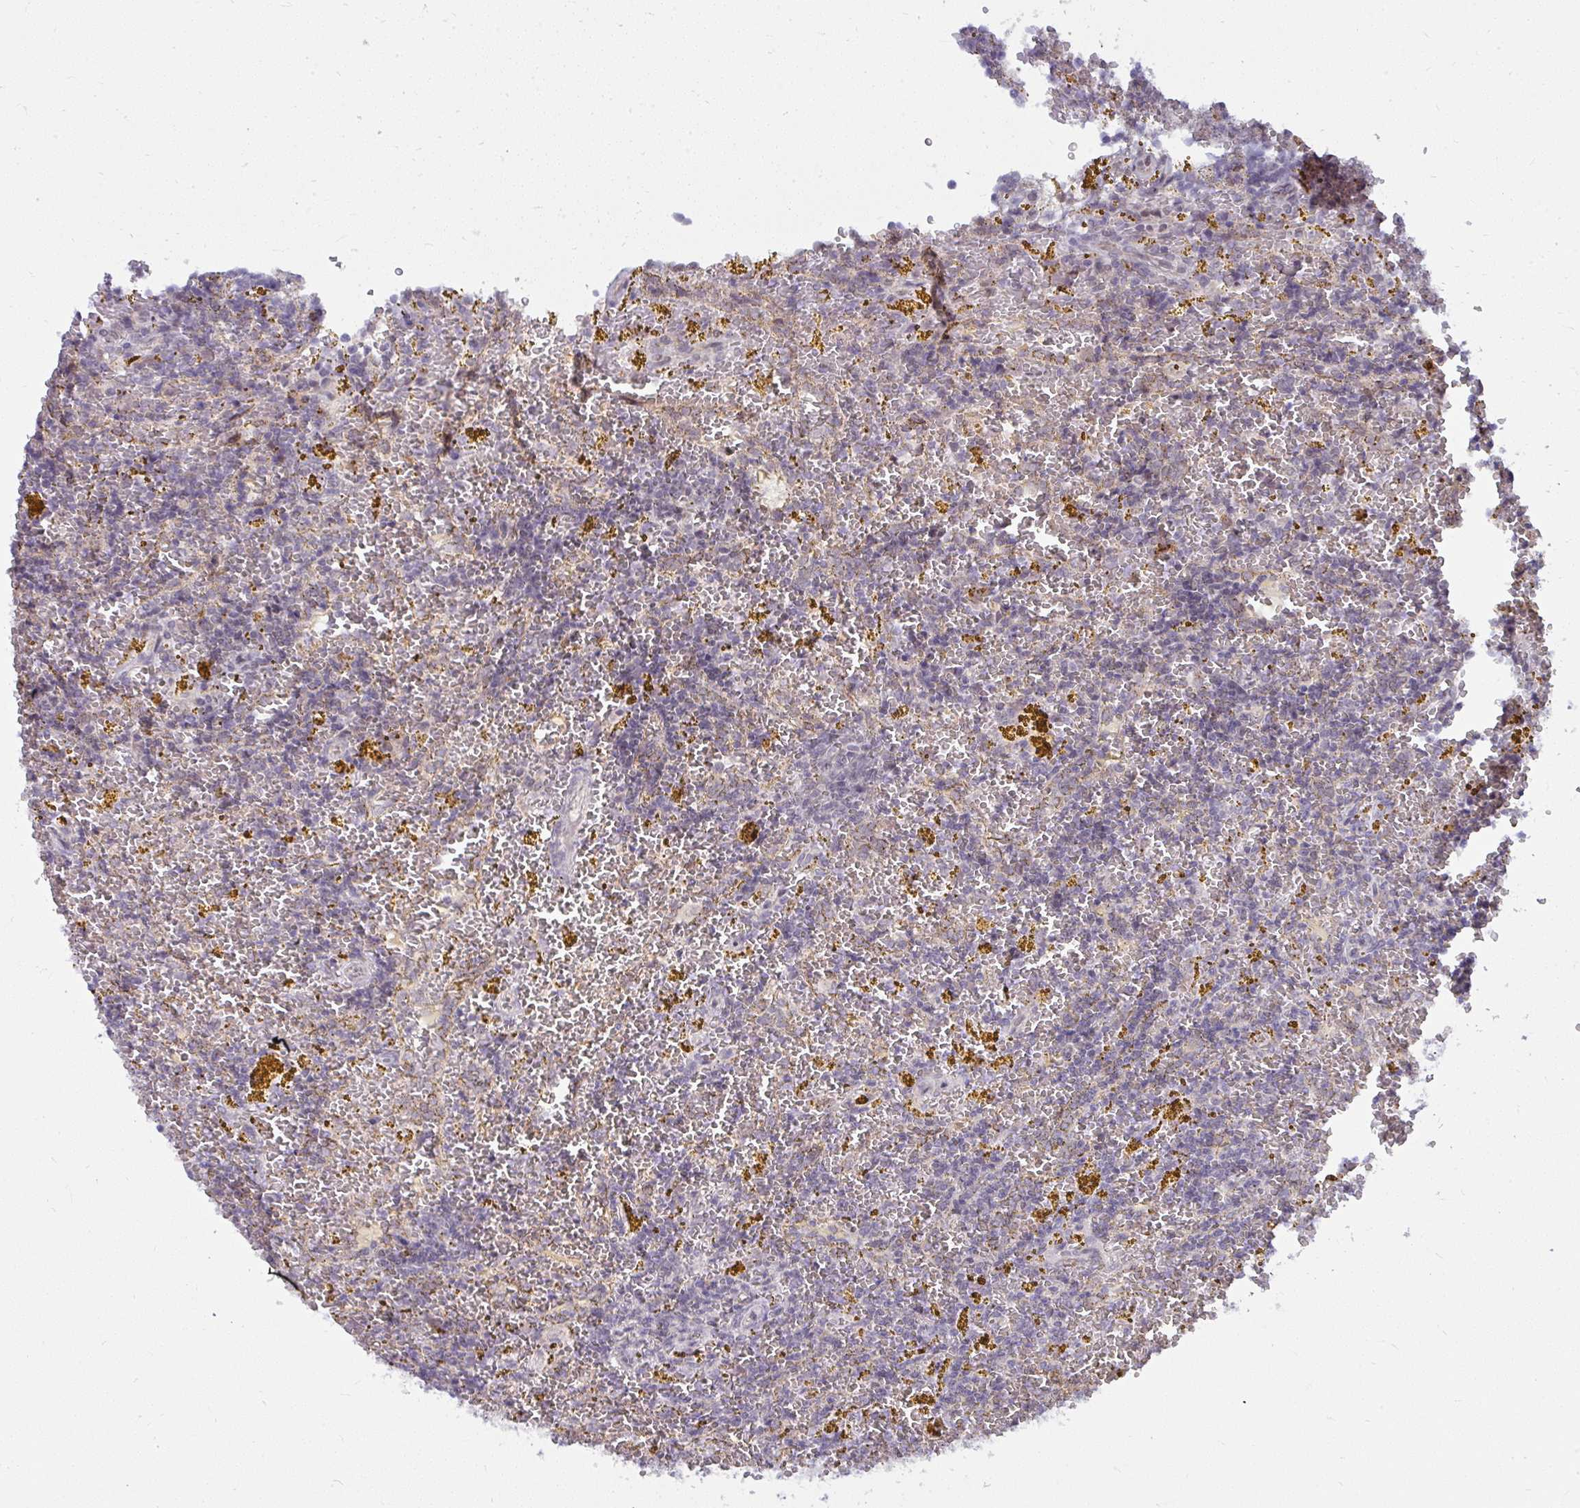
{"staining": {"intensity": "negative", "quantity": "none", "location": "none"}, "tissue": "lymphoma", "cell_type": "Tumor cells", "image_type": "cancer", "snomed": [{"axis": "morphology", "description": "Malignant lymphoma, non-Hodgkin's type, Low grade"}, {"axis": "topography", "description": "Spleen"}, {"axis": "topography", "description": "Lymph node"}], "caption": "This is an immunohistochemistry (IHC) photomicrograph of low-grade malignant lymphoma, non-Hodgkin's type. There is no positivity in tumor cells.", "gene": "NMNAT1", "patient": {"sex": "female", "age": 66}}